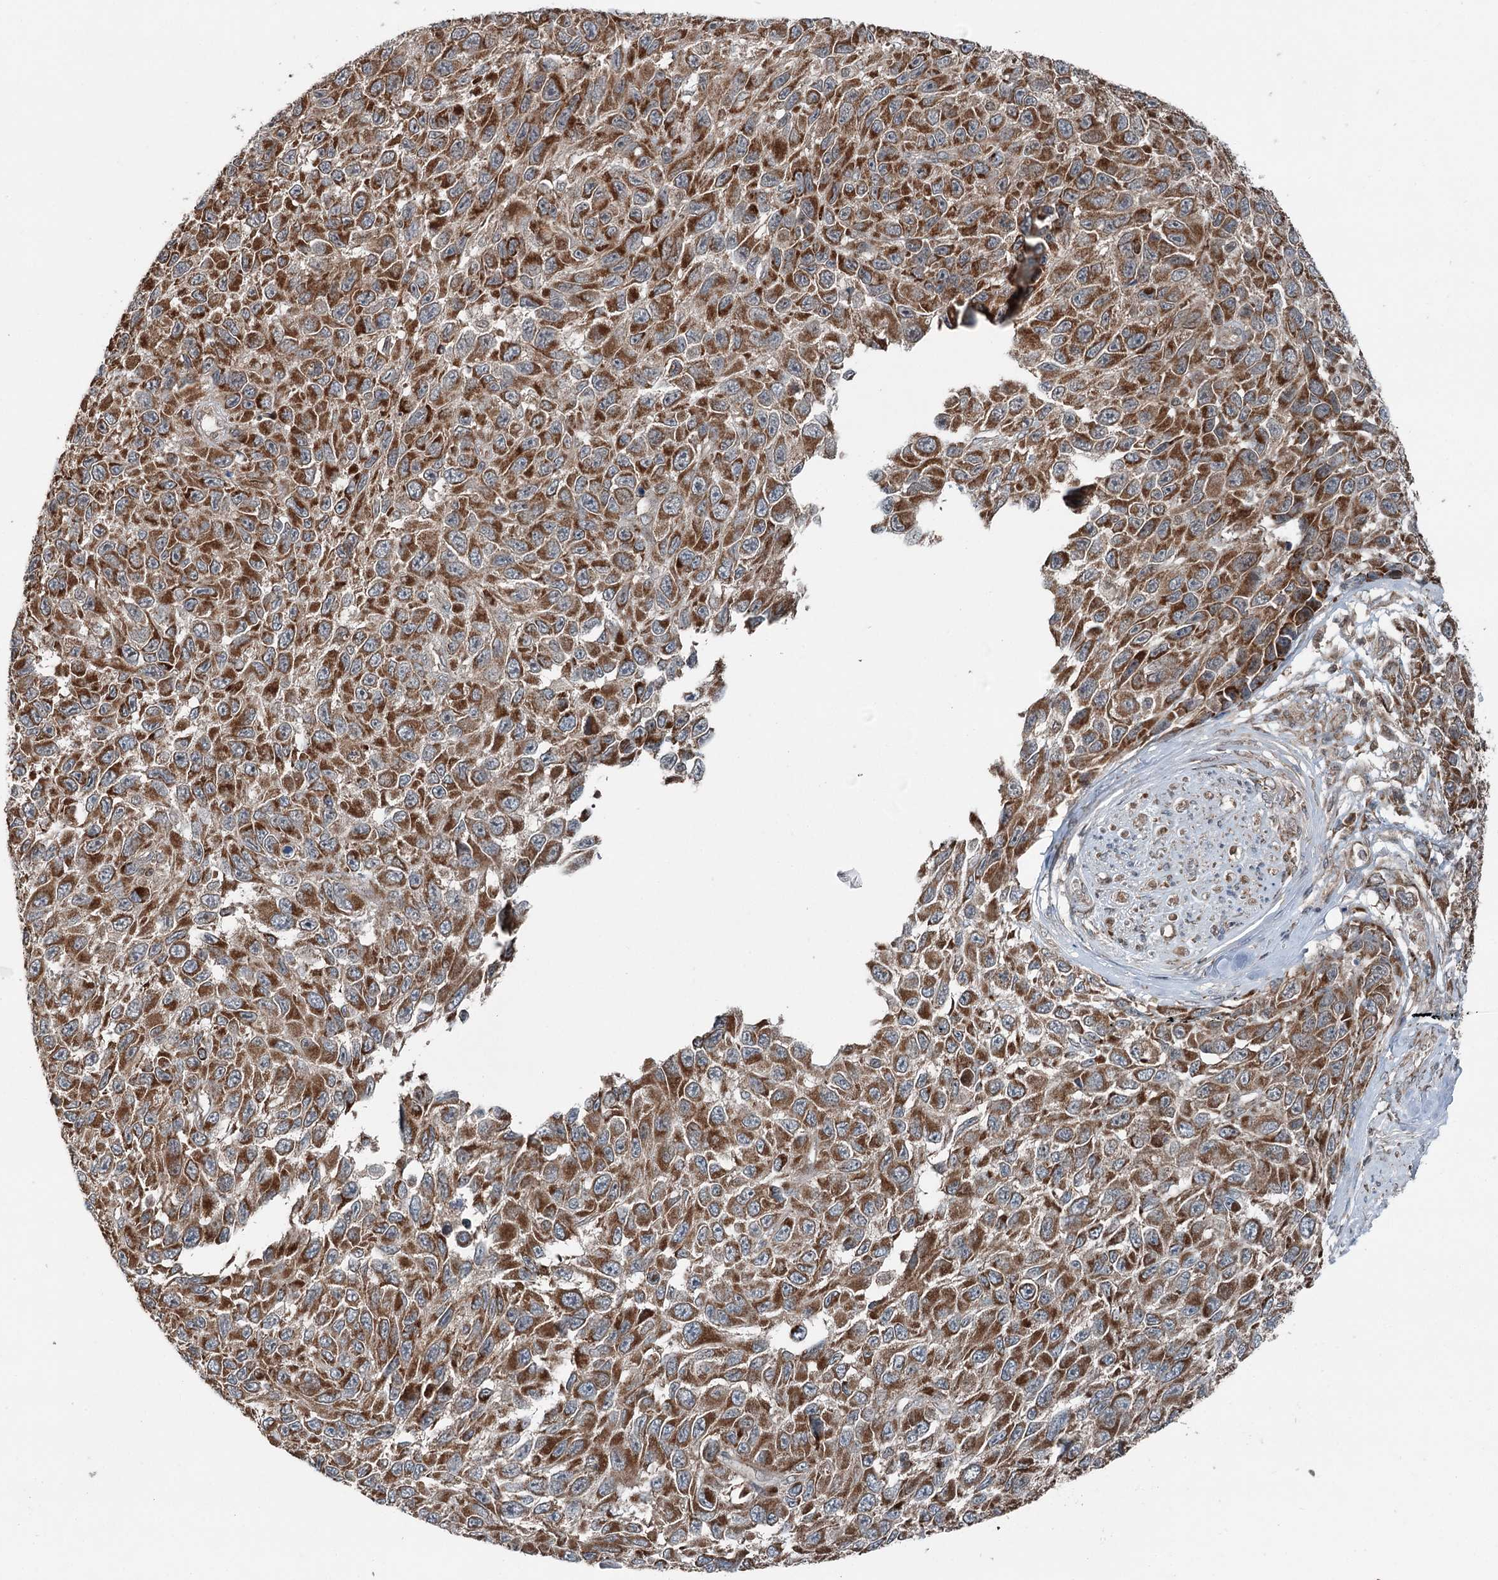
{"staining": {"intensity": "moderate", "quantity": ">75%", "location": "cytoplasmic/membranous"}, "tissue": "melanoma", "cell_type": "Tumor cells", "image_type": "cancer", "snomed": [{"axis": "morphology", "description": "Normal tissue, NOS"}, {"axis": "morphology", "description": "Malignant melanoma, NOS"}, {"axis": "topography", "description": "Skin"}], "caption": "Immunohistochemistry (IHC) micrograph of neoplastic tissue: human melanoma stained using immunohistochemistry shows medium levels of moderate protein expression localized specifically in the cytoplasmic/membranous of tumor cells, appearing as a cytoplasmic/membranous brown color.", "gene": "WAPL", "patient": {"sex": "female", "age": 96}}